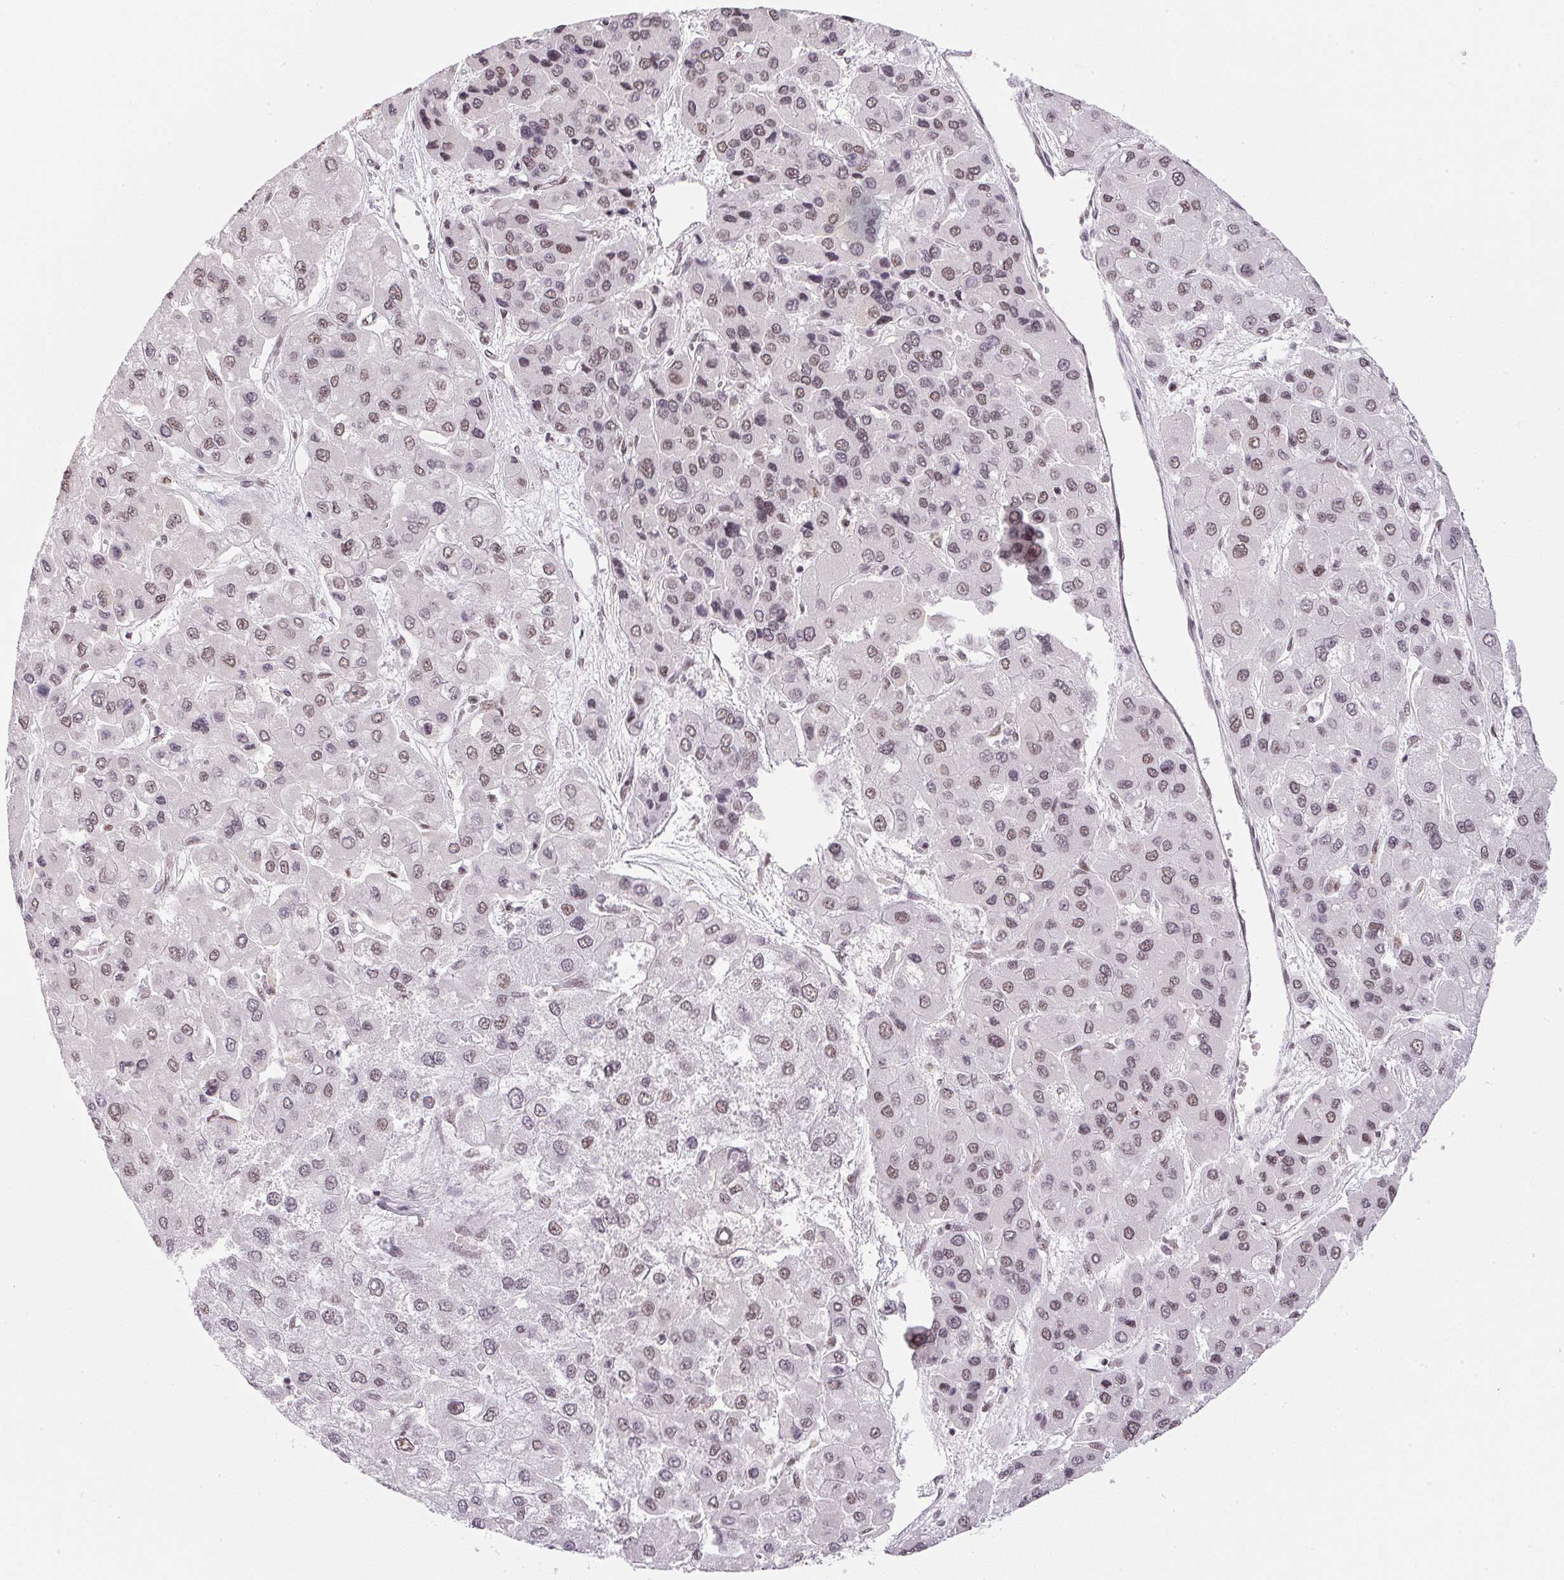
{"staining": {"intensity": "weak", "quantity": "25%-75%", "location": "nuclear"}, "tissue": "liver cancer", "cell_type": "Tumor cells", "image_type": "cancer", "snomed": [{"axis": "morphology", "description": "Carcinoma, Hepatocellular, NOS"}, {"axis": "topography", "description": "Liver"}], "caption": "Human liver hepatocellular carcinoma stained with a protein marker reveals weak staining in tumor cells.", "gene": "SRSF7", "patient": {"sex": "female", "age": 41}}